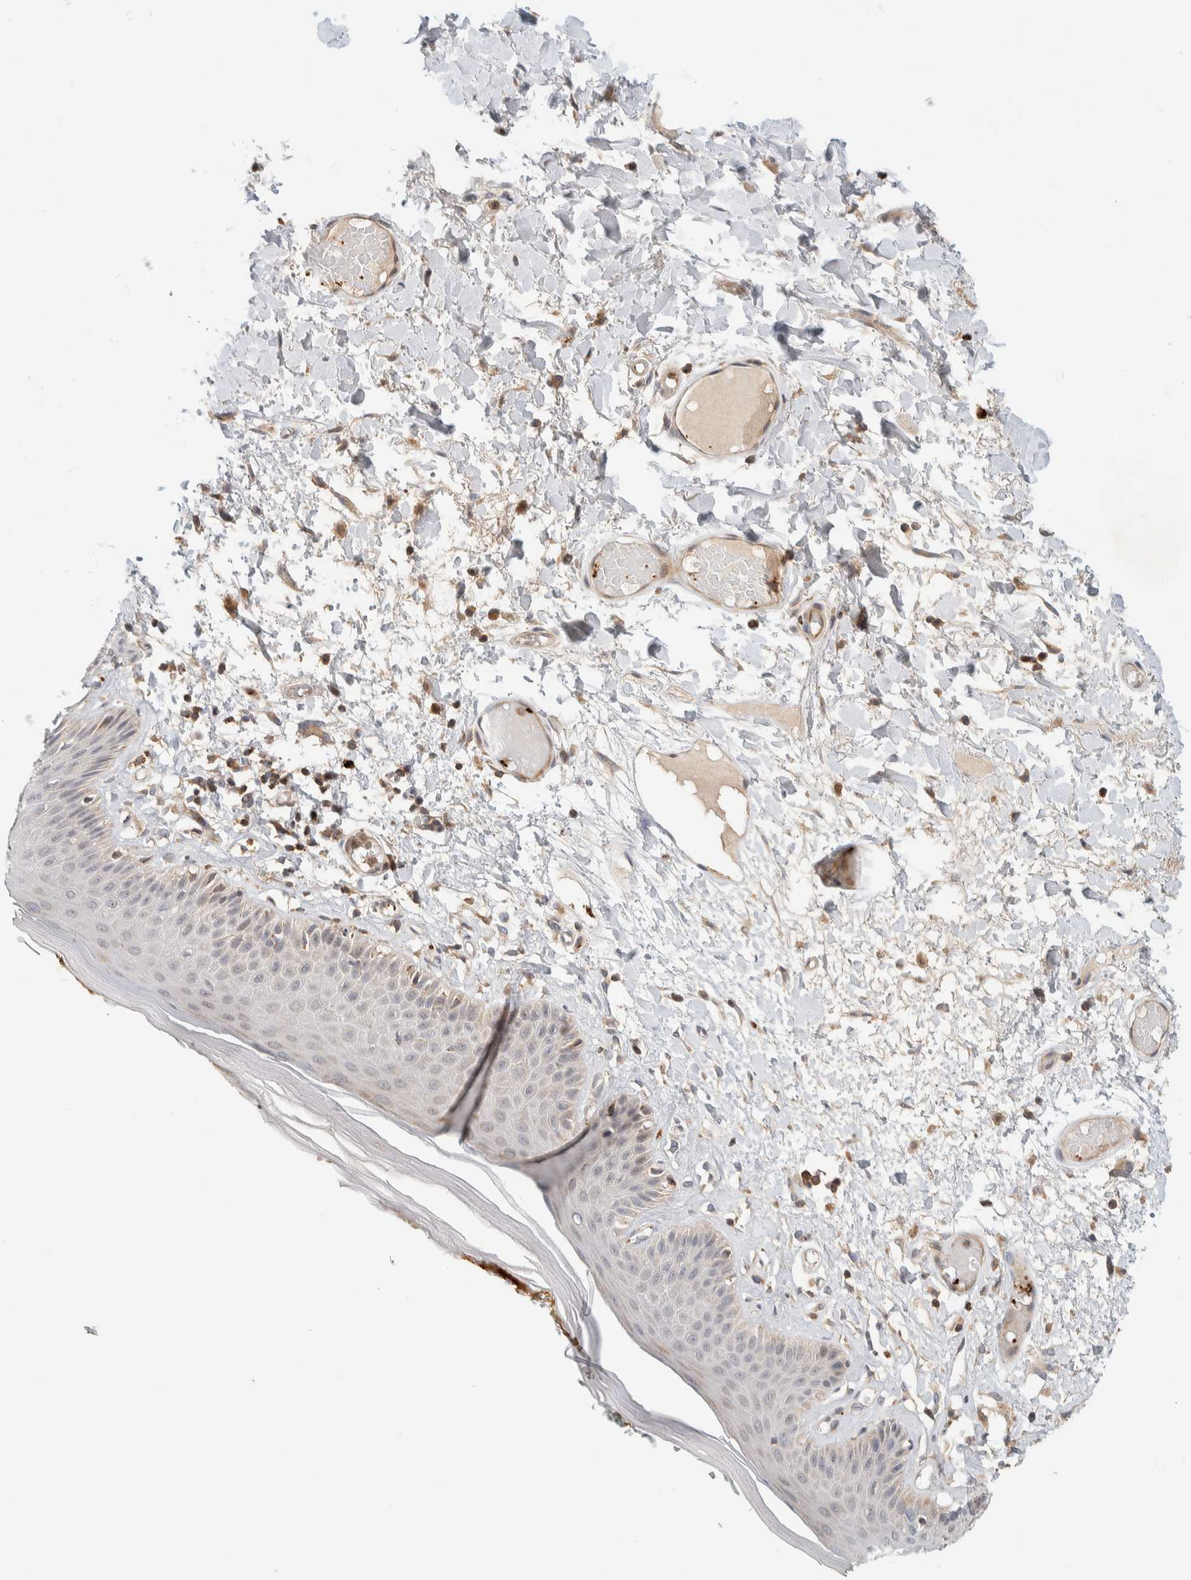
{"staining": {"intensity": "weak", "quantity": "25%-75%", "location": "cytoplasmic/membranous"}, "tissue": "skin", "cell_type": "Epidermal cells", "image_type": "normal", "snomed": [{"axis": "morphology", "description": "Normal tissue, NOS"}, {"axis": "topography", "description": "Vulva"}], "caption": "Benign skin shows weak cytoplasmic/membranous staining in about 25%-75% of epidermal cells, visualized by immunohistochemistry.", "gene": "KIF9", "patient": {"sex": "female", "age": 73}}